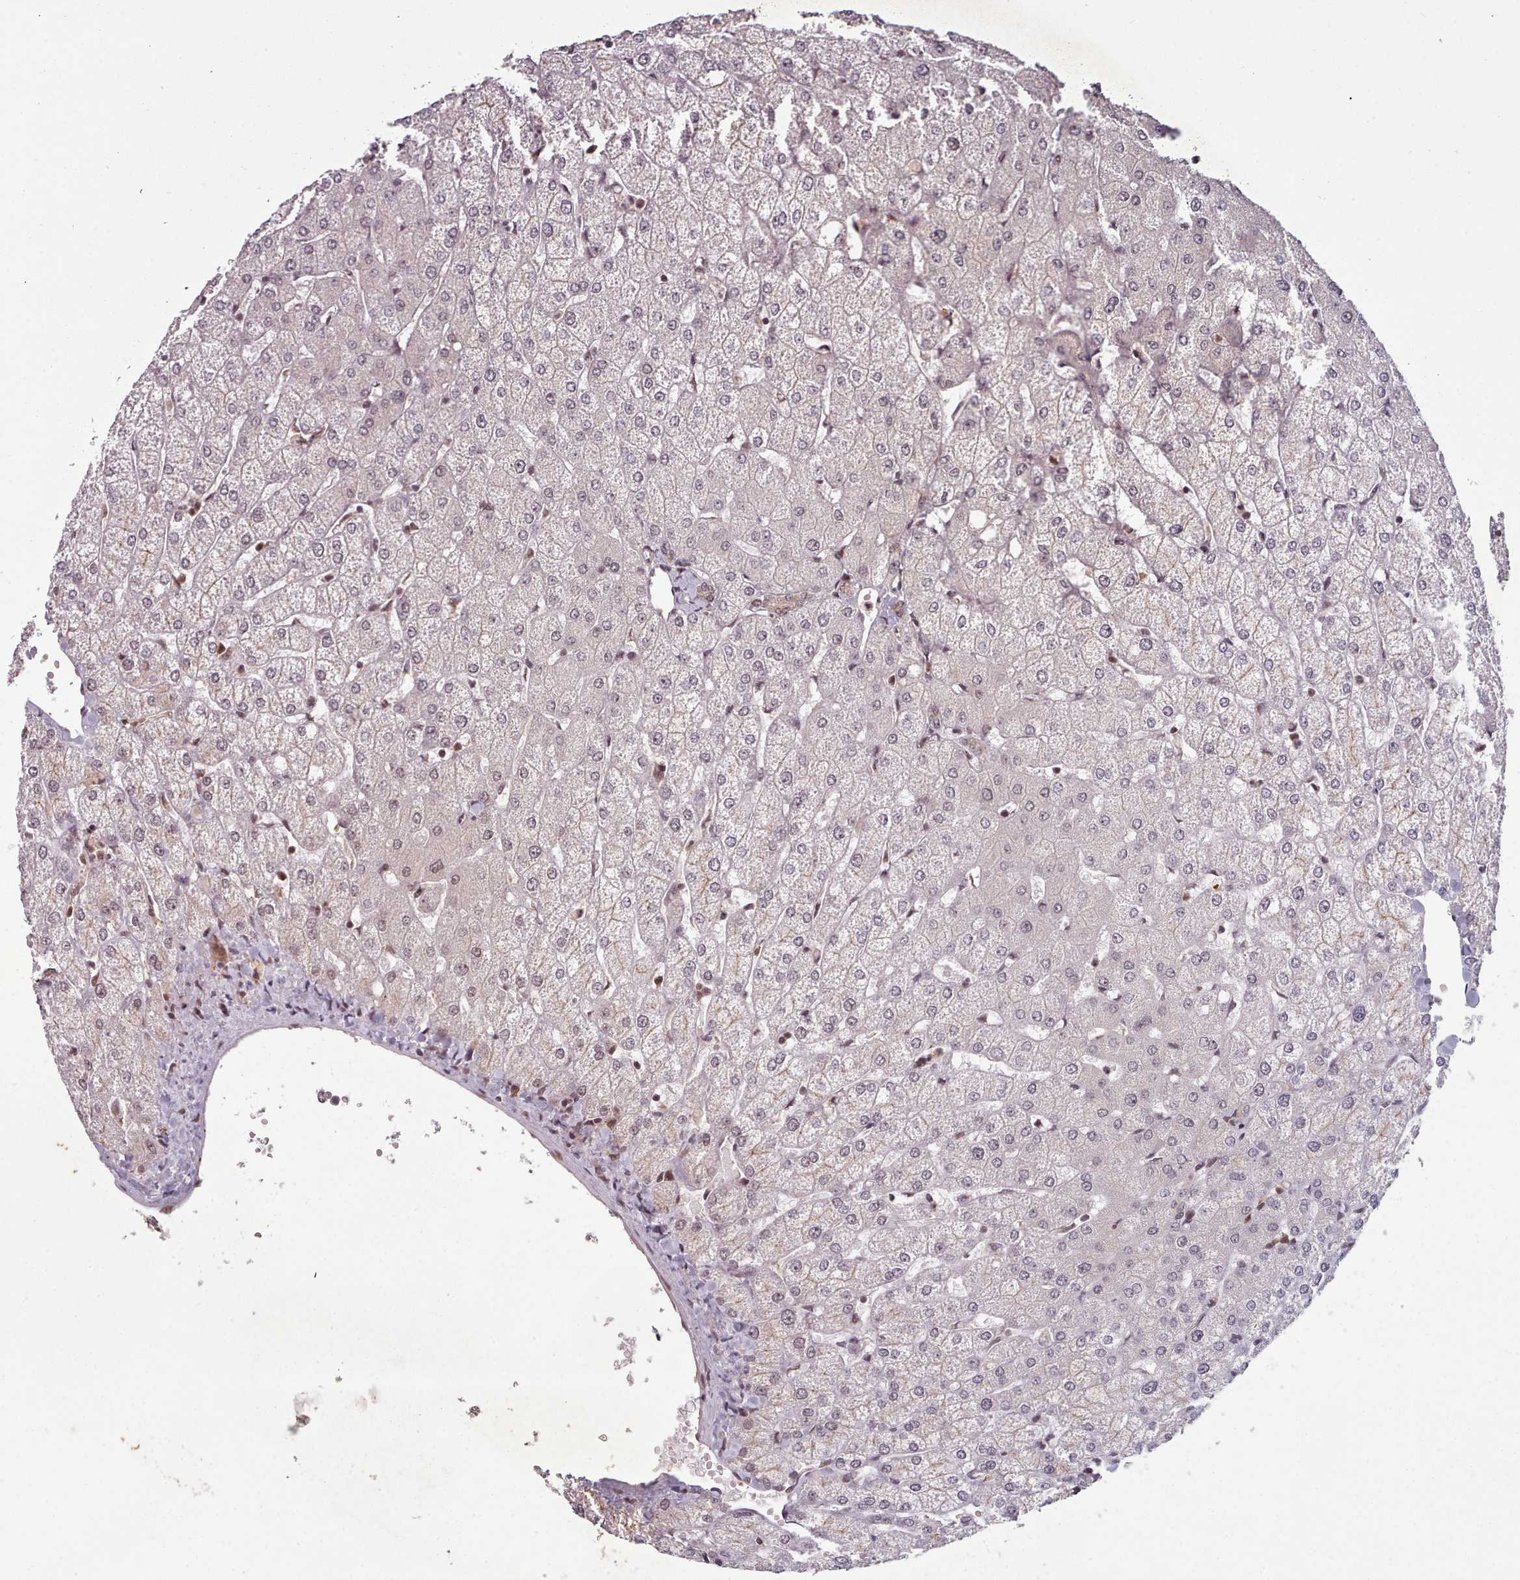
{"staining": {"intensity": "weak", "quantity": "<25%", "location": "cytoplasmic/membranous"}, "tissue": "liver", "cell_type": "Cholangiocytes", "image_type": "normal", "snomed": [{"axis": "morphology", "description": "Normal tissue, NOS"}, {"axis": "topography", "description": "Liver"}], "caption": "Immunohistochemistry (IHC) image of unremarkable liver: liver stained with DAB exhibits no significant protein expression in cholangiocytes. The staining is performed using DAB (3,3'-diaminobenzidine) brown chromogen with nuclei counter-stained in using hematoxylin.", "gene": "DHX8", "patient": {"sex": "female", "age": 54}}